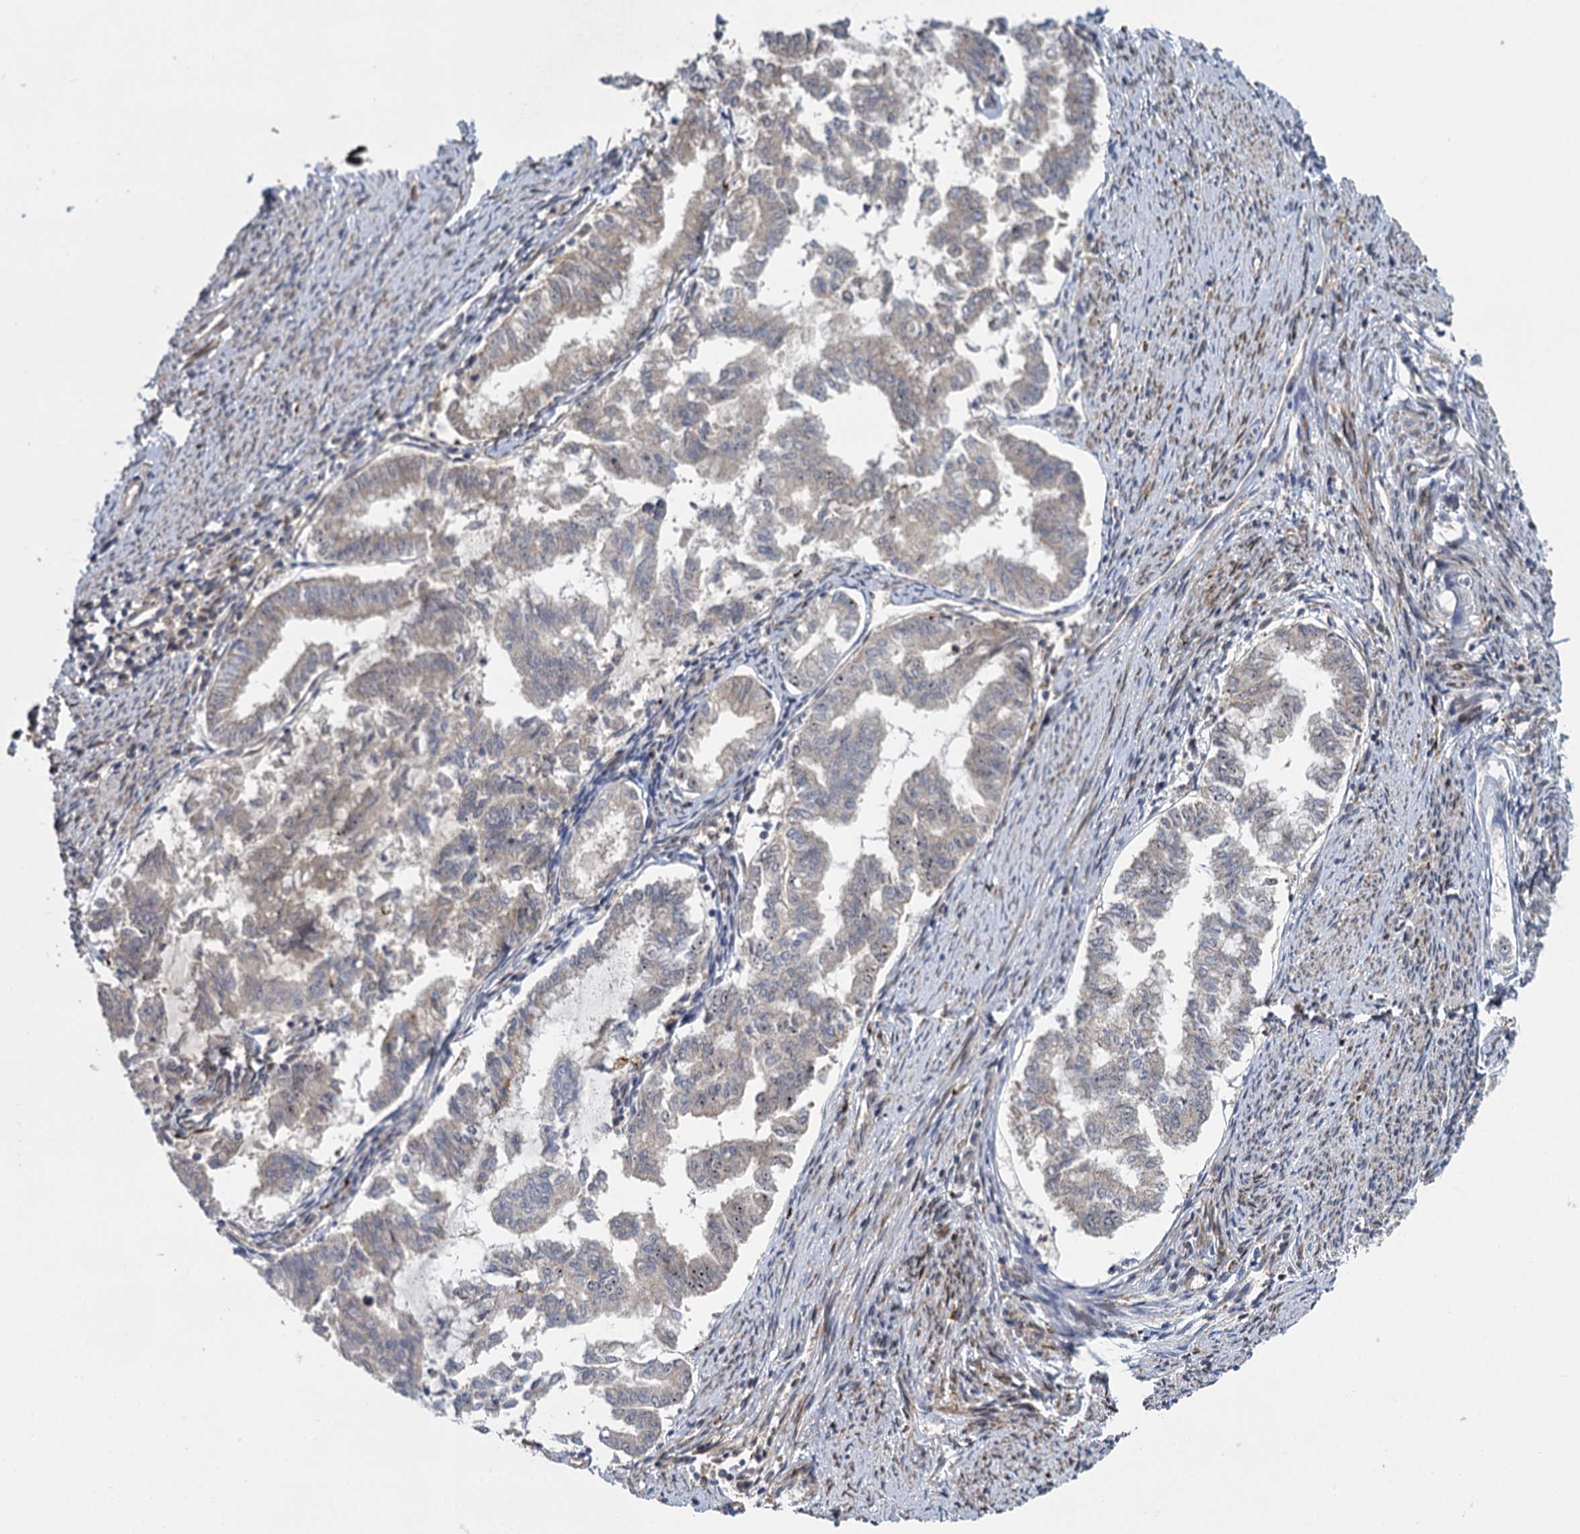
{"staining": {"intensity": "weak", "quantity": "<25%", "location": "cytoplasmic/membranous"}, "tissue": "endometrial cancer", "cell_type": "Tumor cells", "image_type": "cancer", "snomed": [{"axis": "morphology", "description": "Adenocarcinoma, NOS"}, {"axis": "topography", "description": "Endometrium"}], "caption": "The IHC image has no significant expression in tumor cells of adenocarcinoma (endometrial) tissue. (DAB (3,3'-diaminobenzidine) immunohistochemistry, high magnification).", "gene": "GAL3ST4", "patient": {"sex": "female", "age": 79}}